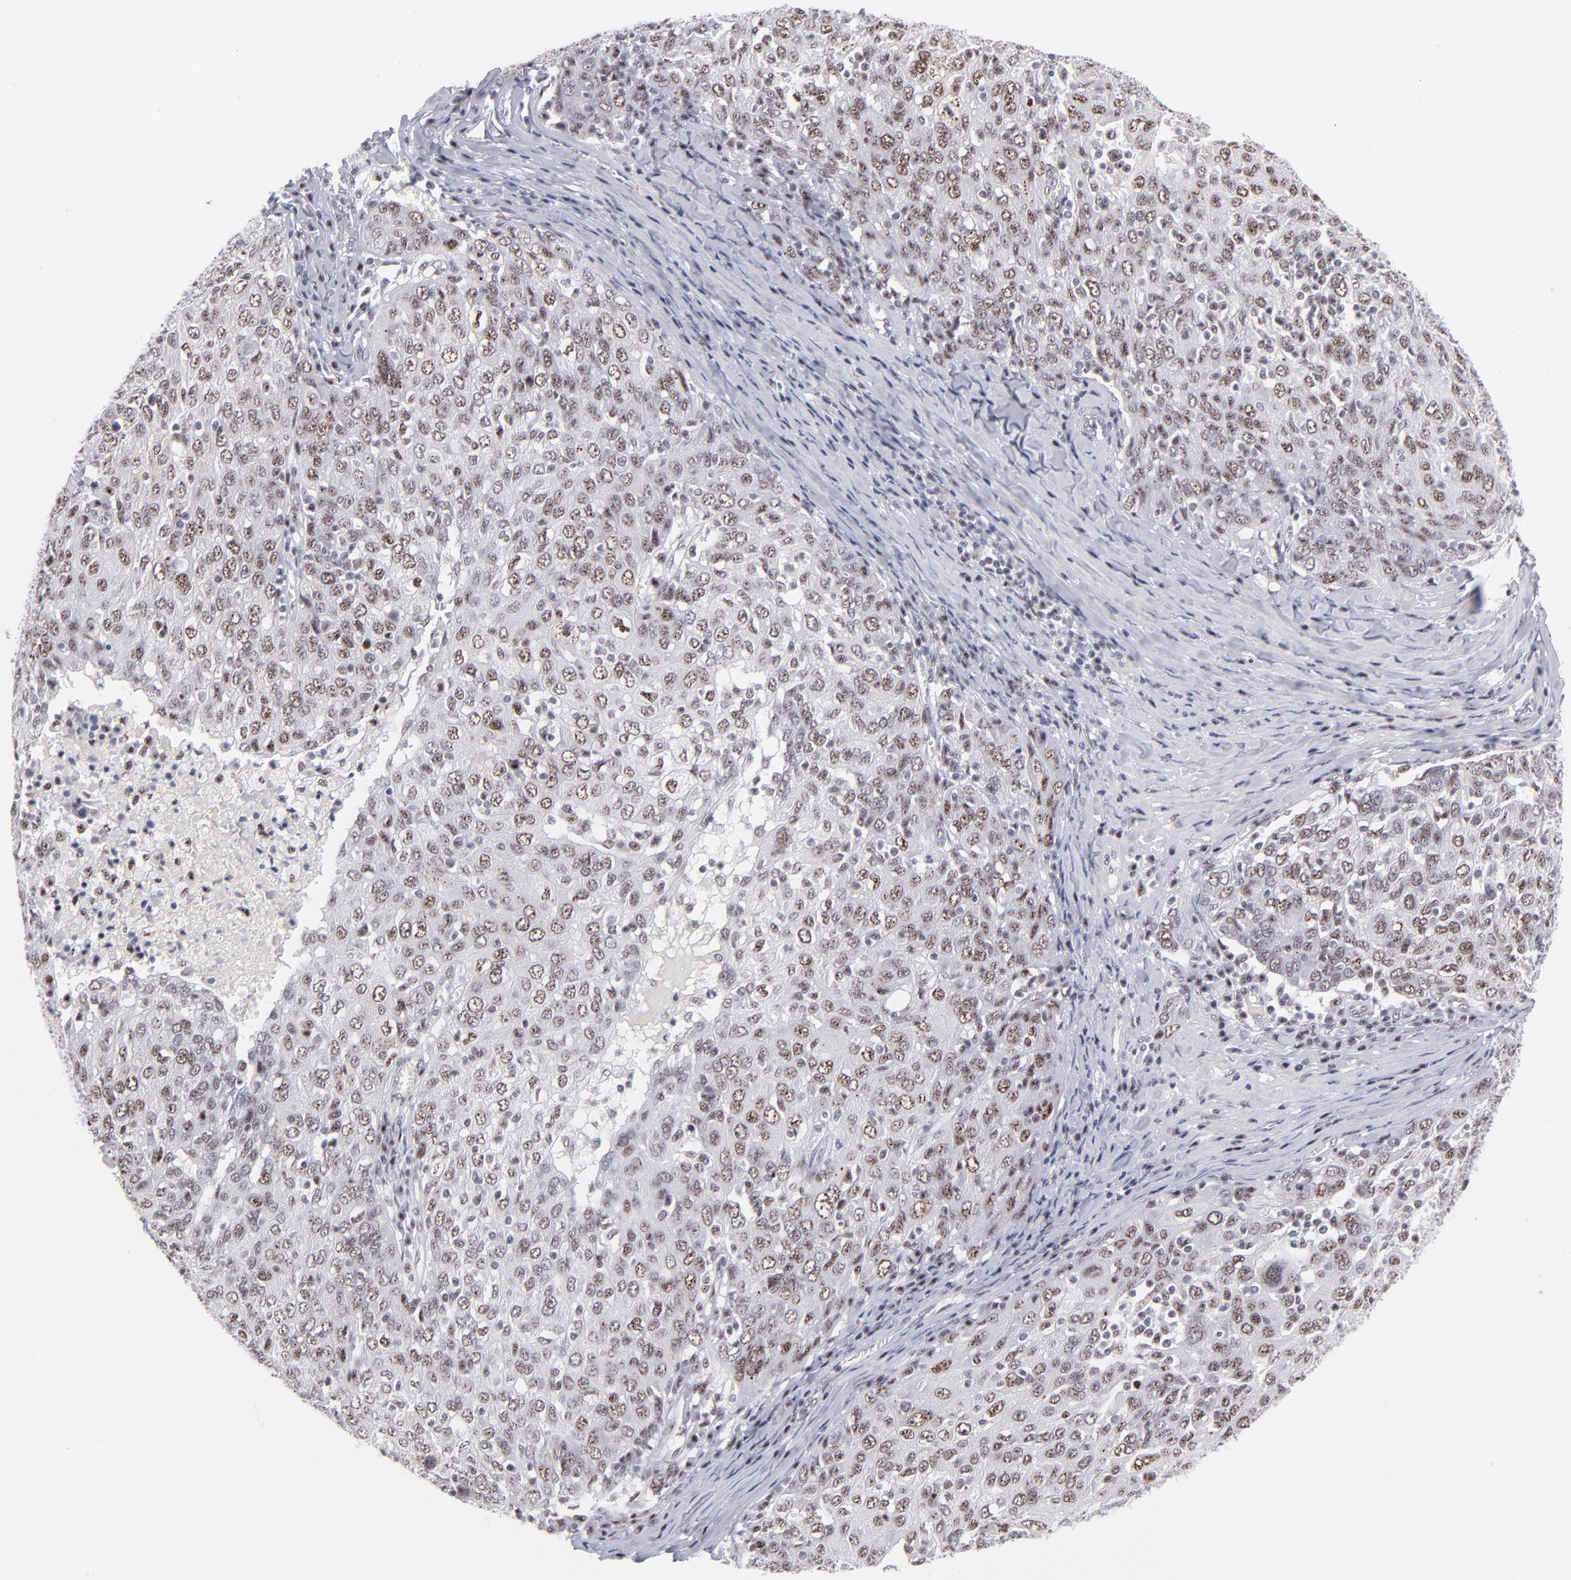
{"staining": {"intensity": "moderate", "quantity": ">75%", "location": "nuclear"}, "tissue": "ovarian cancer", "cell_type": "Tumor cells", "image_type": "cancer", "snomed": [{"axis": "morphology", "description": "Carcinoma, endometroid"}, {"axis": "topography", "description": "Ovary"}], "caption": "Ovarian endometroid carcinoma stained with a protein marker demonstrates moderate staining in tumor cells.", "gene": "CDC25C", "patient": {"sex": "female", "age": 50}}